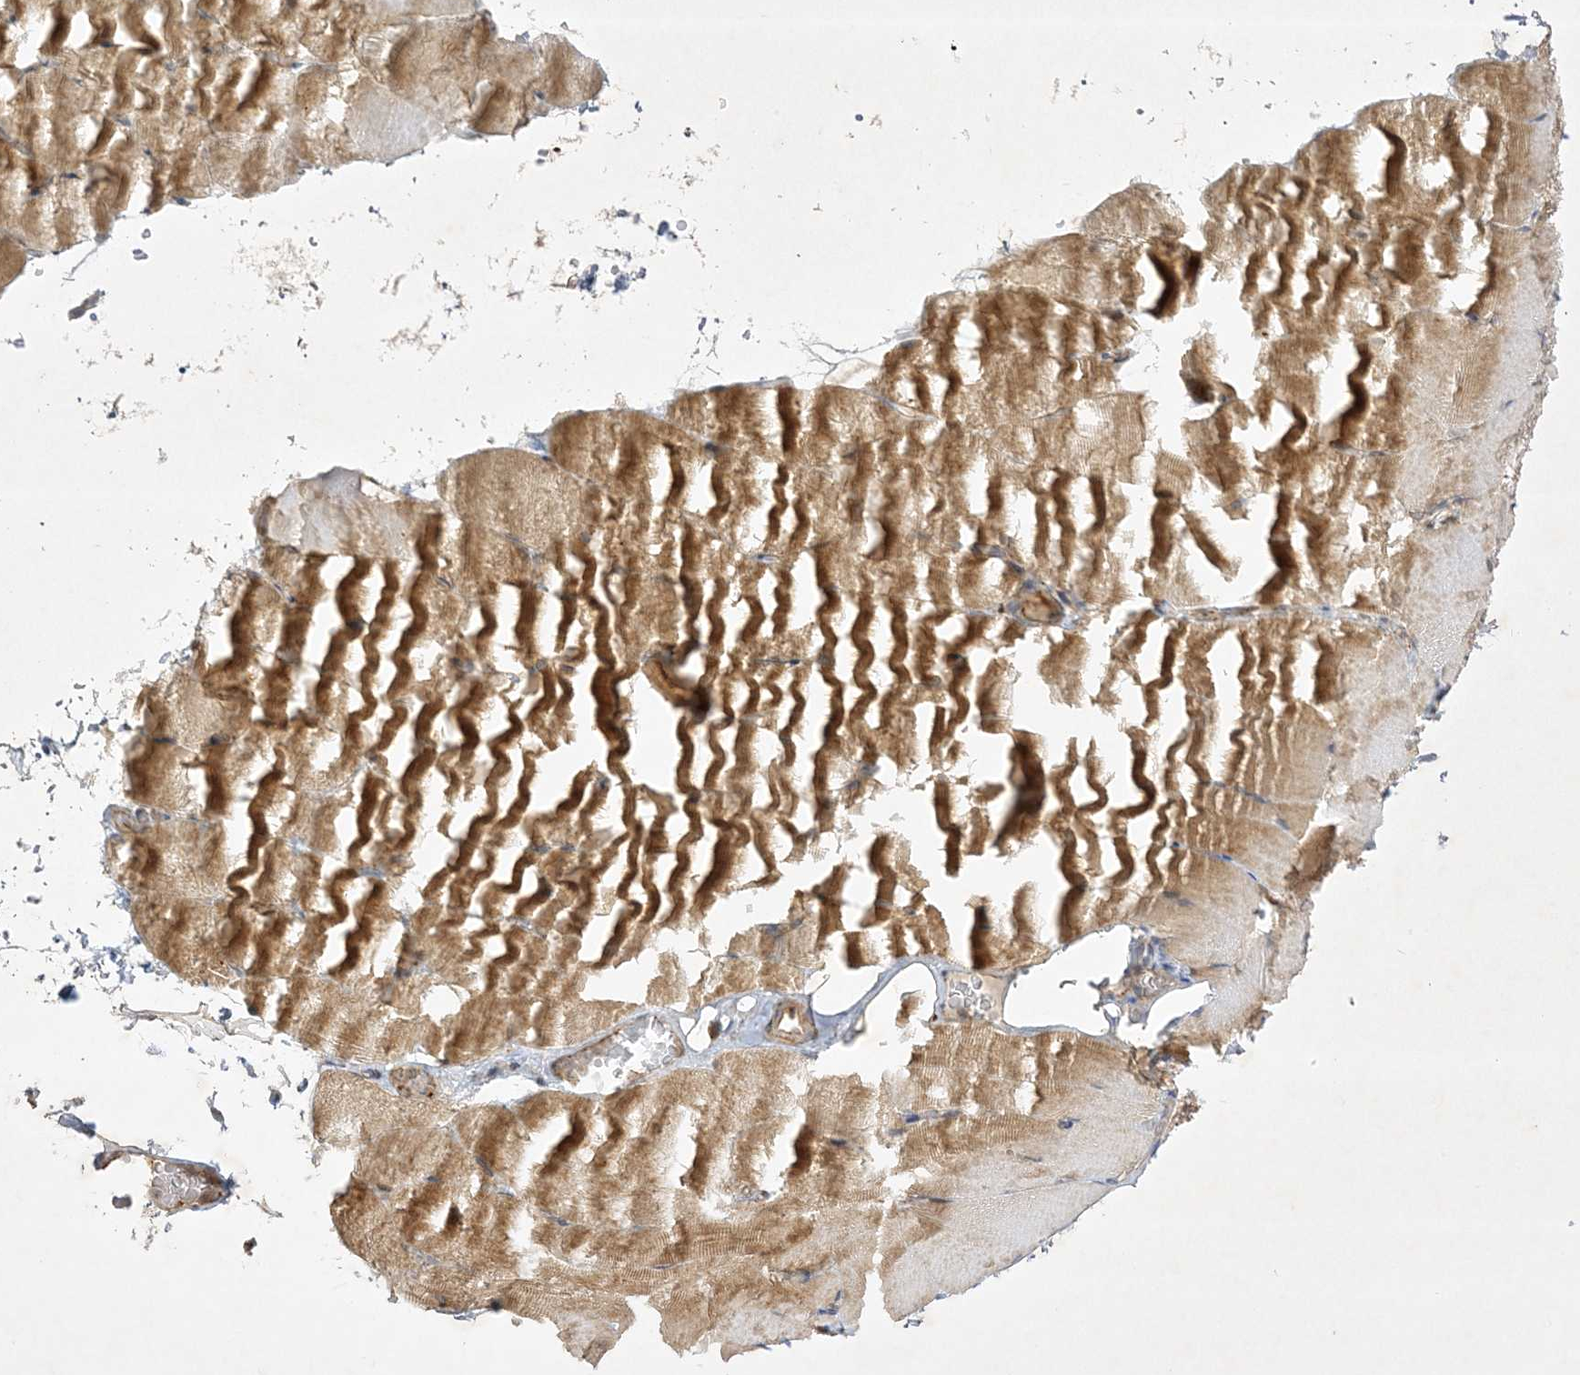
{"staining": {"intensity": "moderate", "quantity": "25%-75%", "location": "cytoplasmic/membranous"}, "tissue": "skeletal muscle", "cell_type": "Myocytes", "image_type": "normal", "snomed": [{"axis": "morphology", "description": "Normal tissue, NOS"}, {"axis": "topography", "description": "Skeletal muscle"}, {"axis": "topography", "description": "Parathyroid gland"}], "caption": "DAB (3,3'-diaminobenzidine) immunohistochemical staining of benign human skeletal muscle exhibits moderate cytoplasmic/membranous protein expression in approximately 25%-75% of myocytes. (Brightfield microscopy of DAB IHC at high magnification).", "gene": "NAF1", "patient": {"sex": "female", "age": 37}}